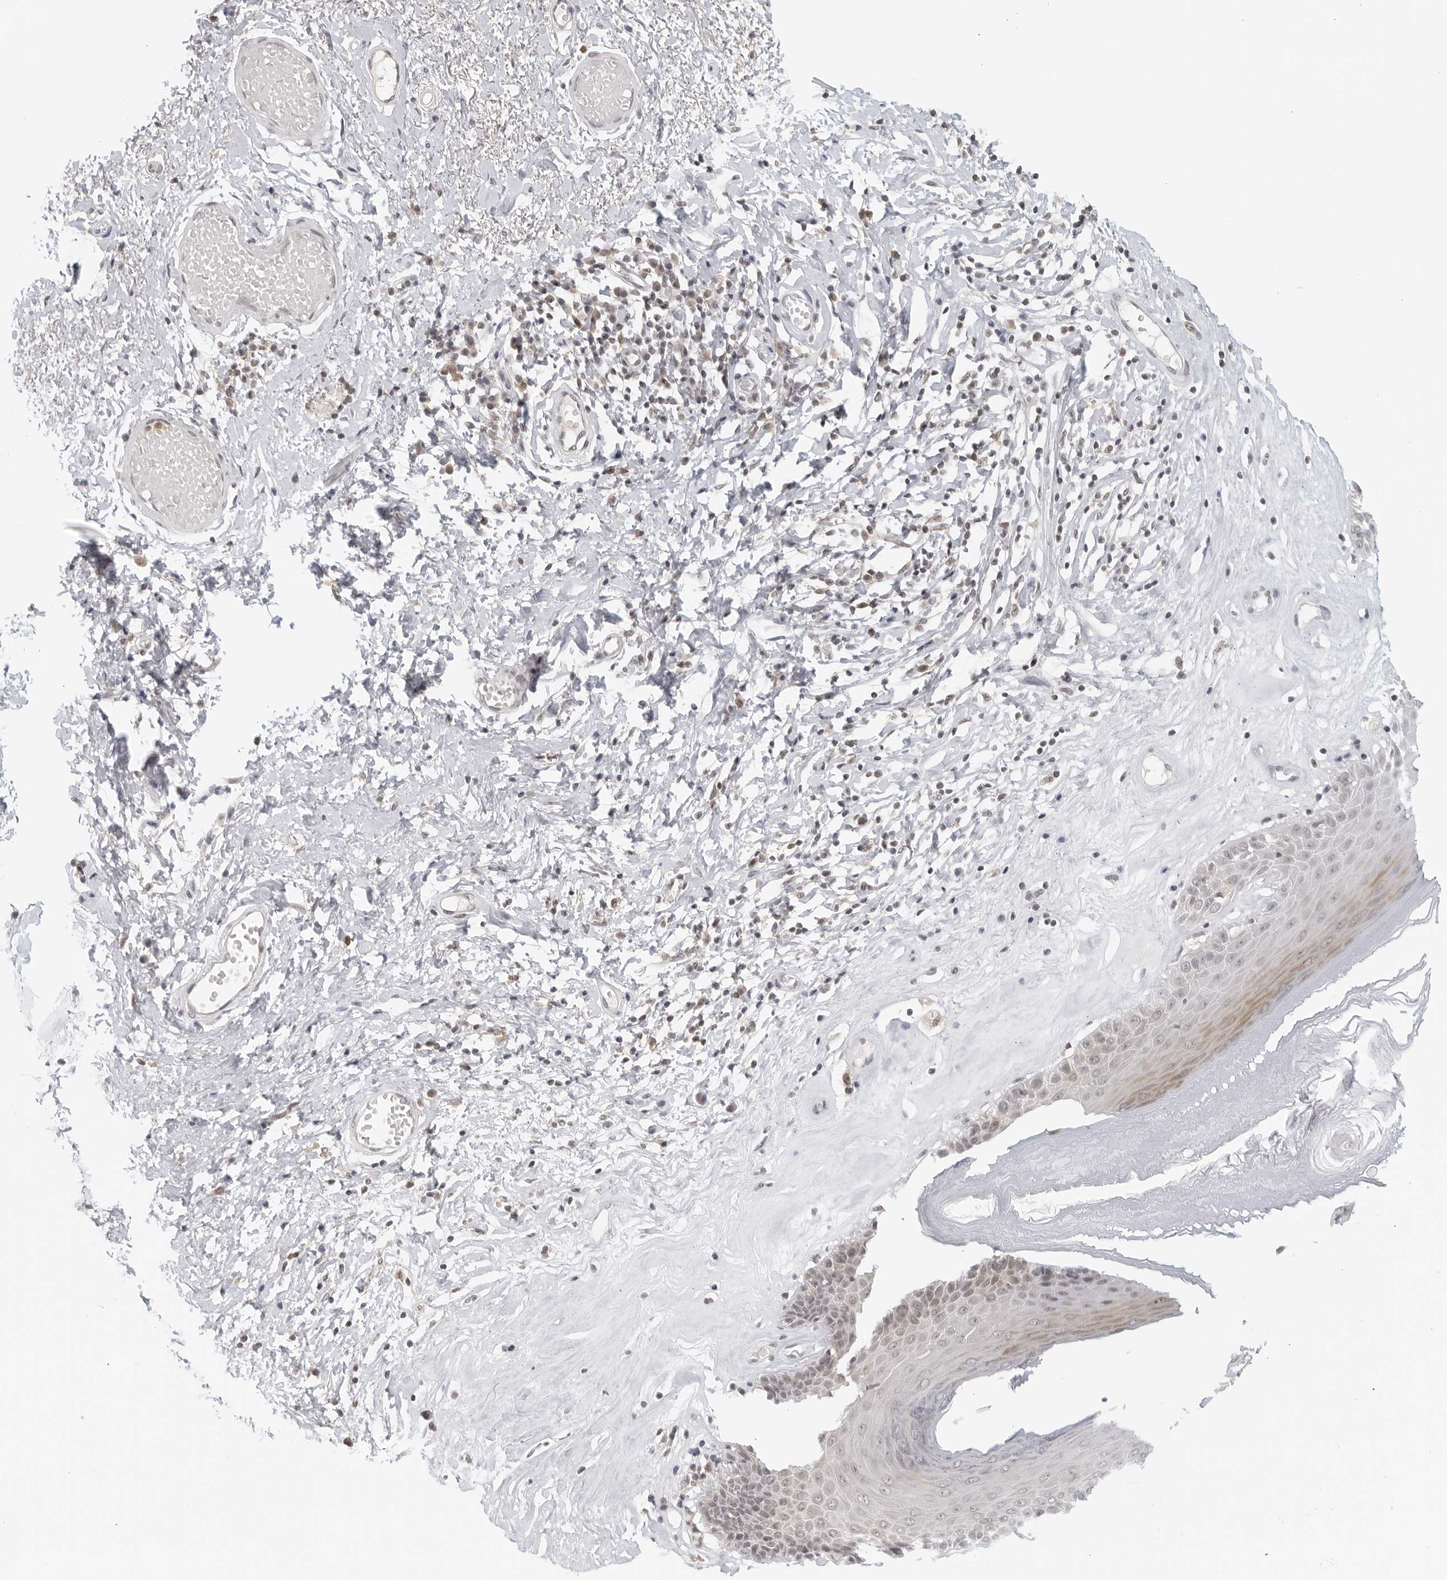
{"staining": {"intensity": "moderate", "quantity": "<25%", "location": "cytoplasmic/membranous"}, "tissue": "skin", "cell_type": "Epidermal cells", "image_type": "normal", "snomed": [{"axis": "morphology", "description": "Normal tissue, NOS"}, {"axis": "morphology", "description": "Inflammation, NOS"}, {"axis": "topography", "description": "Vulva"}], "caption": "Immunohistochemical staining of benign skin exhibits moderate cytoplasmic/membranous protein expression in about <25% of epidermal cells. (Brightfield microscopy of DAB IHC at high magnification).", "gene": "RAB11FIP3", "patient": {"sex": "female", "age": 84}}